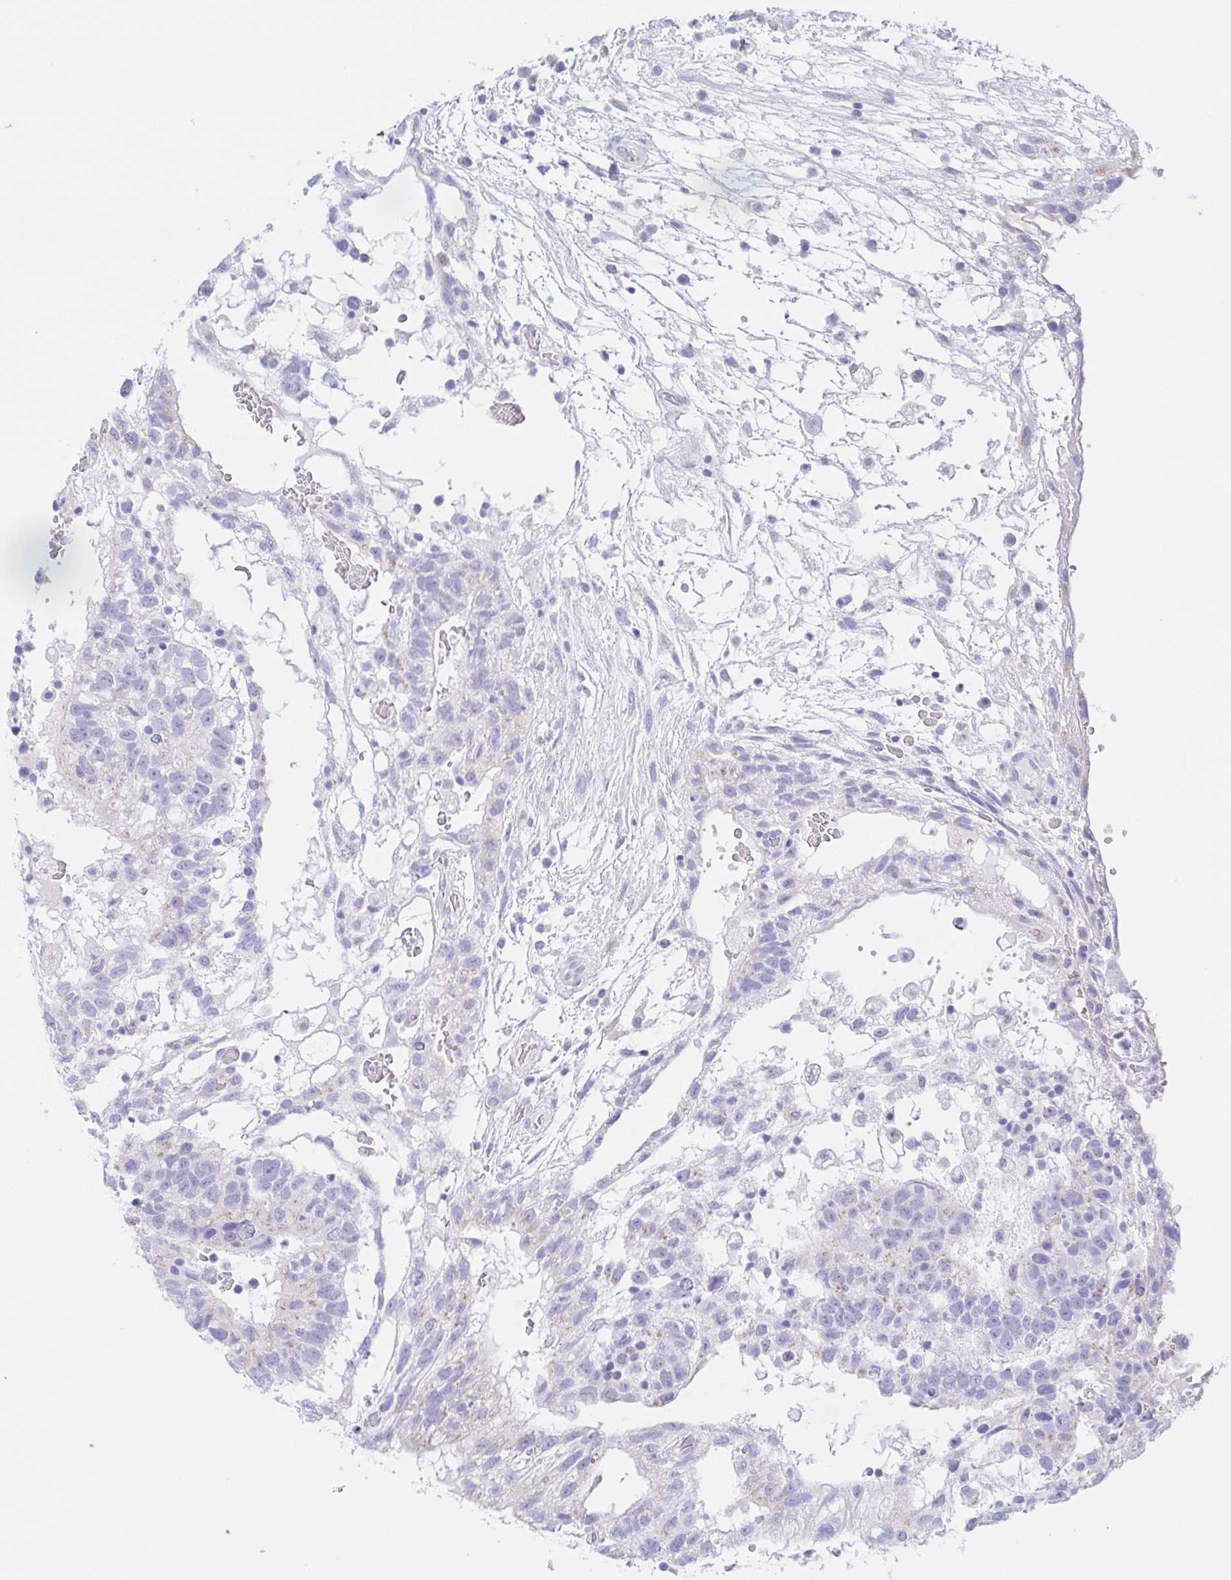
{"staining": {"intensity": "negative", "quantity": "none", "location": "none"}, "tissue": "testis cancer", "cell_type": "Tumor cells", "image_type": "cancer", "snomed": [{"axis": "morphology", "description": "Normal tissue, NOS"}, {"axis": "morphology", "description": "Carcinoma, Embryonal, NOS"}, {"axis": "topography", "description": "Testis"}], "caption": "A histopathology image of testis embryonal carcinoma stained for a protein displays no brown staining in tumor cells.", "gene": "SCG3", "patient": {"sex": "male", "age": 32}}